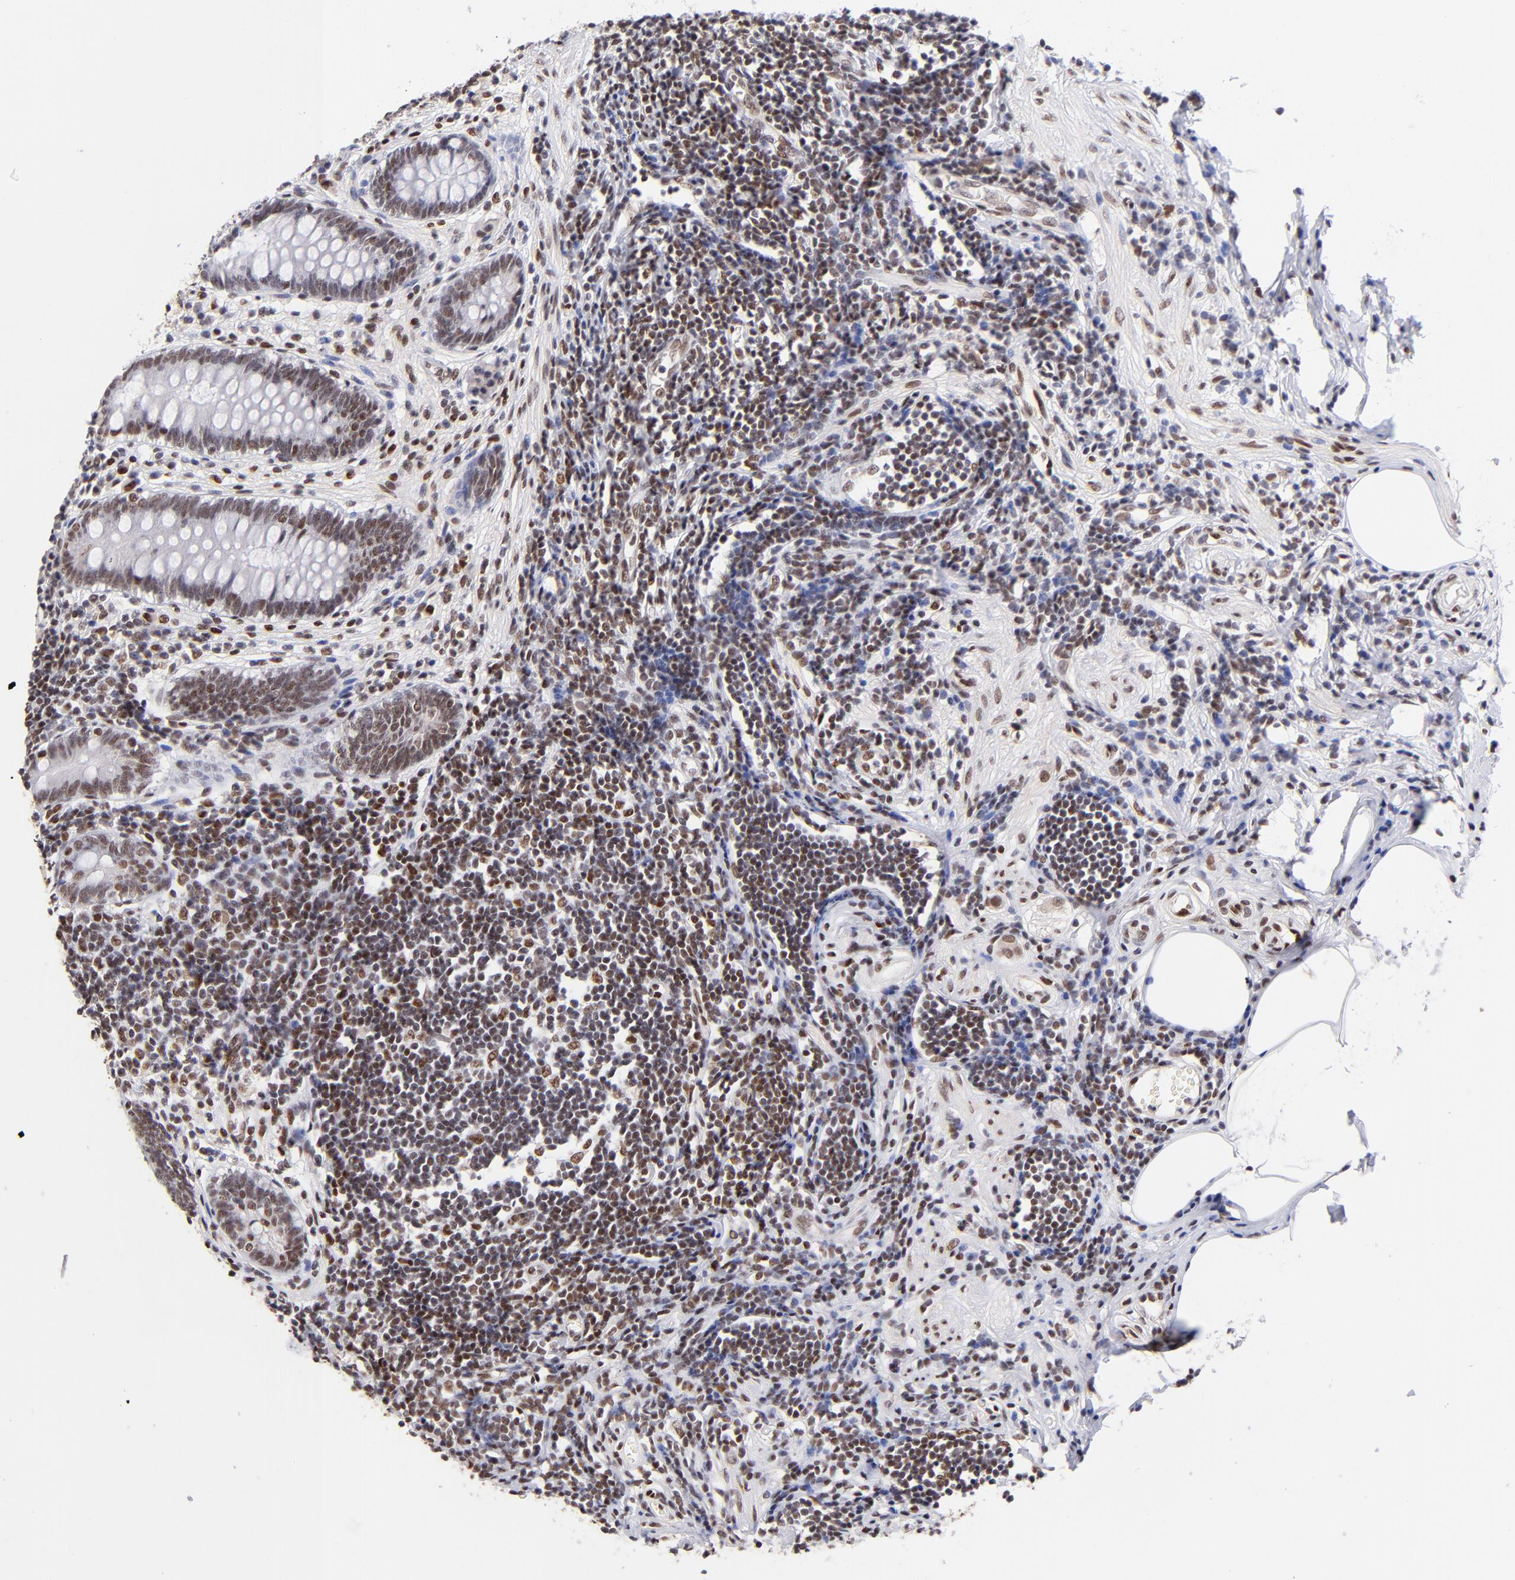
{"staining": {"intensity": "strong", "quantity": ">75%", "location": "nuclear"}, "tissue": "appendix", "cell_type": "Glandular cells", "image_type": "normal", "snomed": [{"axis": "morphology", "description": "Normal tissue, NOS"}, {"axis": "topography", "description": "Appendix"}], "caption": "Immunohistochemistry (DAB (3,3'-diaminobenzidine)) staining of benign human appendix exhibits strong nuclear protein expression in about >75% of glandular cells. Ihc stains the protein of interest in brown and the nuclei are stained blue.", "gene": "MIDEAS", "patient": {"sex": "female", "age": 50}}